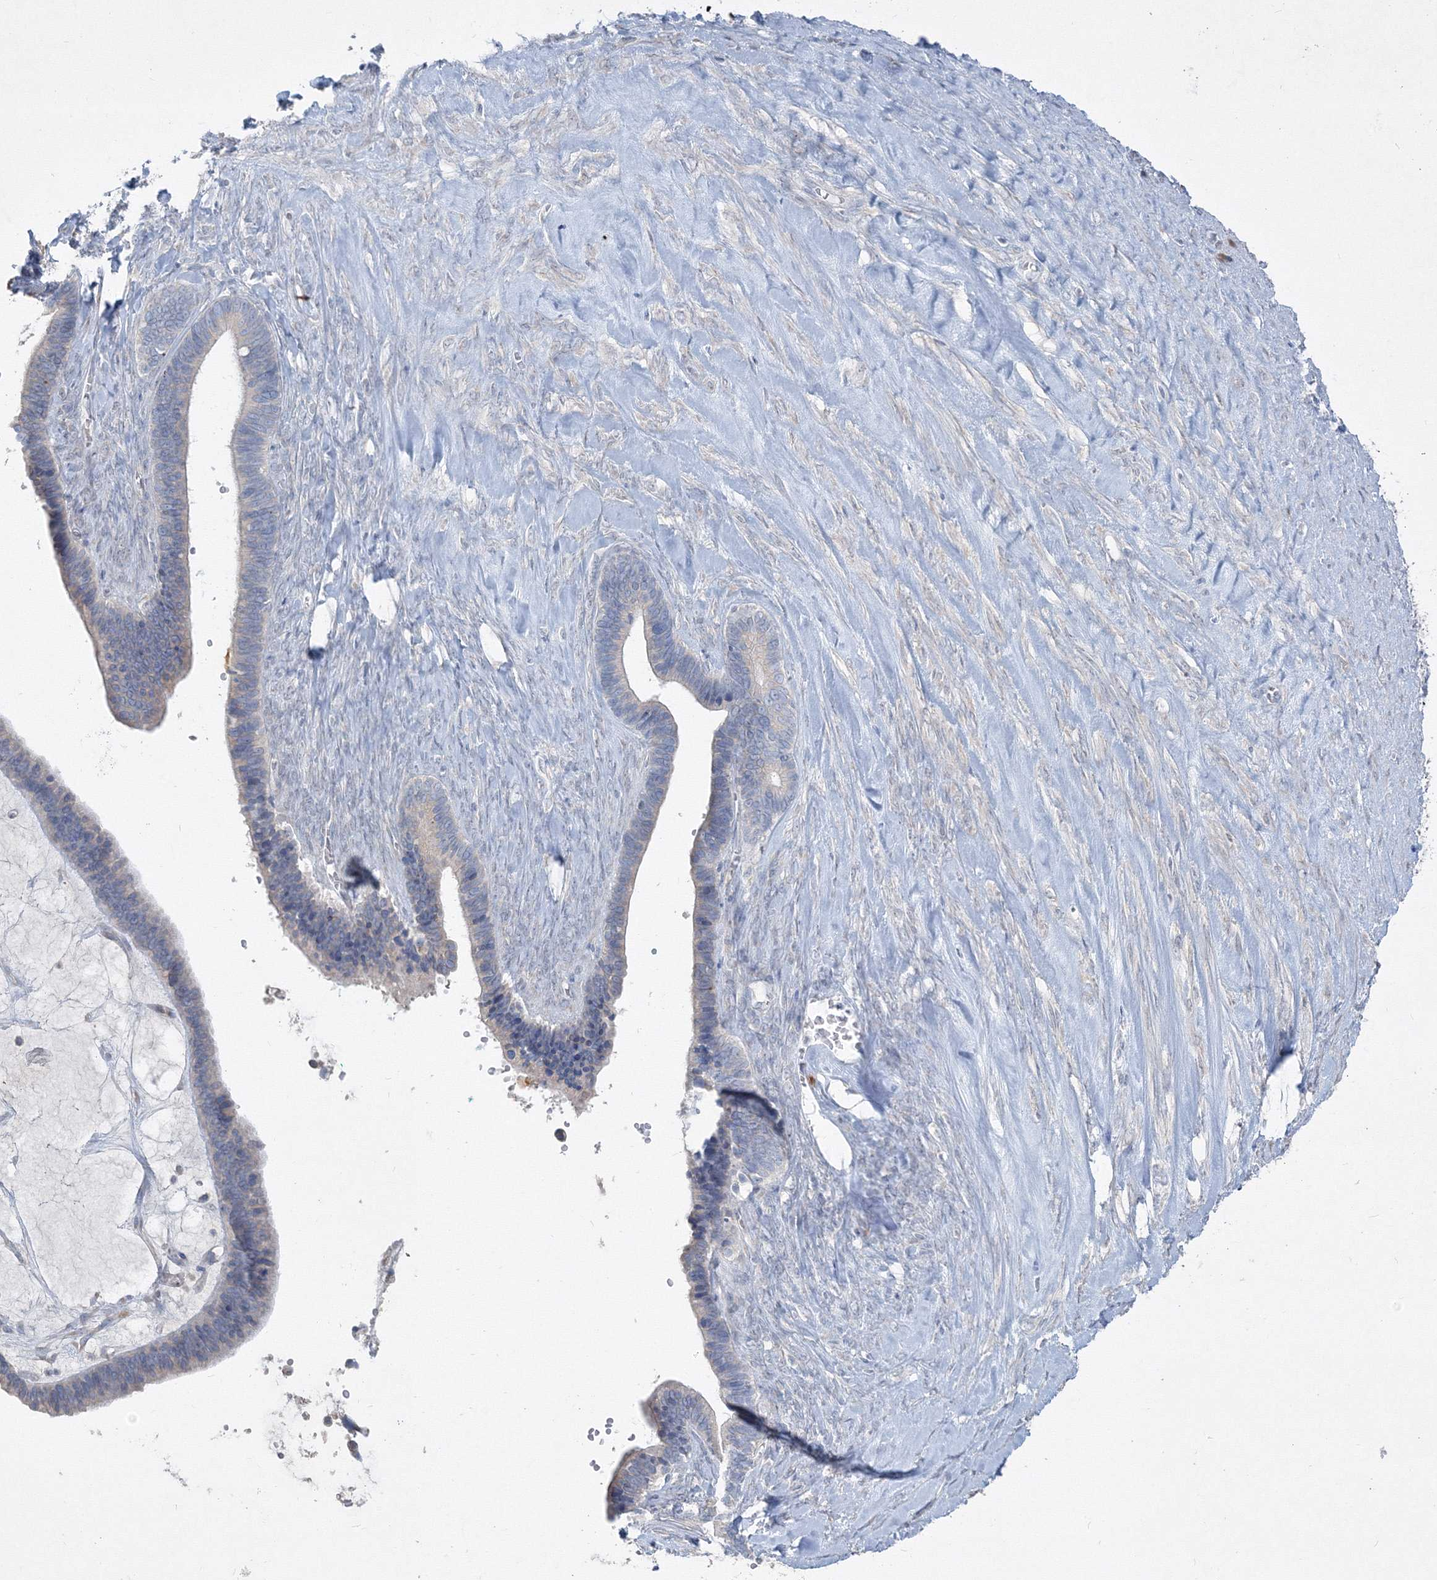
{"staining": {"intensity": "negative", "quantity": "none", "location": "none"}, "tissue": "ovarian cancer", "cell_type": "Tumor cells", "image_type": "cancer", "snomed": [{"axis": "morphology", "description": "Cystadenocarcinoma, serous, NOS"}, {"axis": "topography", "description": "Ovary"}], "caption": "Ovarian cancer (serous cystadenocarcinoma) was stained to show a protein in brown. There is no significant staining in tumor cells.", "gene": "IFNAR1", "patient": {"sex": "female", "age": 56}}